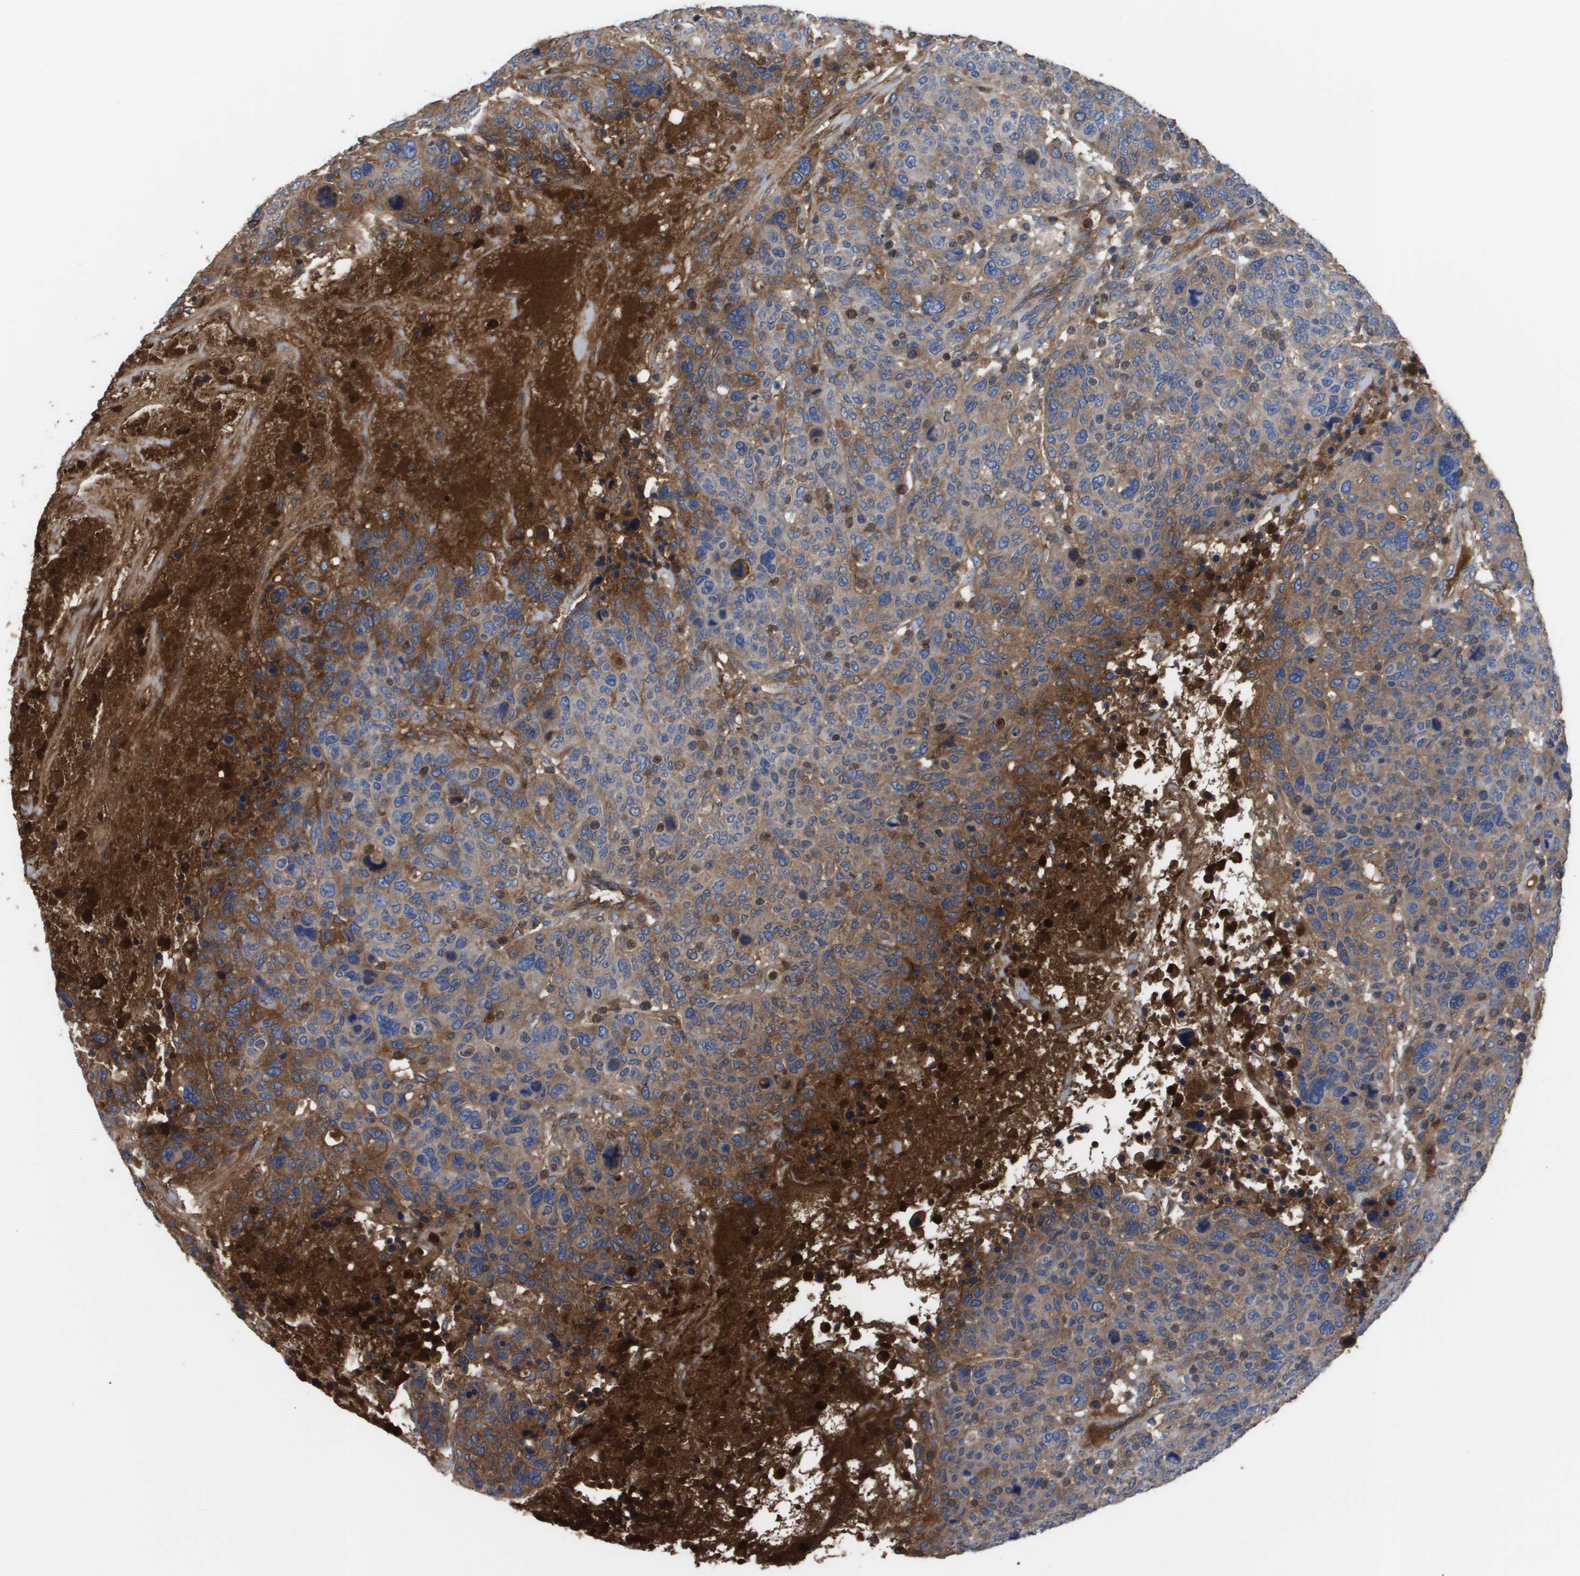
{"staining": {"intensity": "moderate", "quantity": "<25%", "location": "cytoplasmic/membranous"}, "tissue": "breast cancer", "cell_type": "Tumor cells", "image_type": "cancer", "snomed": [{"axis": "morphology", "description": "Duct carcinoma"}, {"axis": "topography", "description": "Breast"}], "caption": "About <25% of tumor cells in human breast infiltrating ductal carcinoma demonstrate moderate cytoplasmic/membranous protein staining as visualized by brown immunohistochemical staining.", "gene": "SERPINA6", "patient": {"sex": "female", "age": 37}}